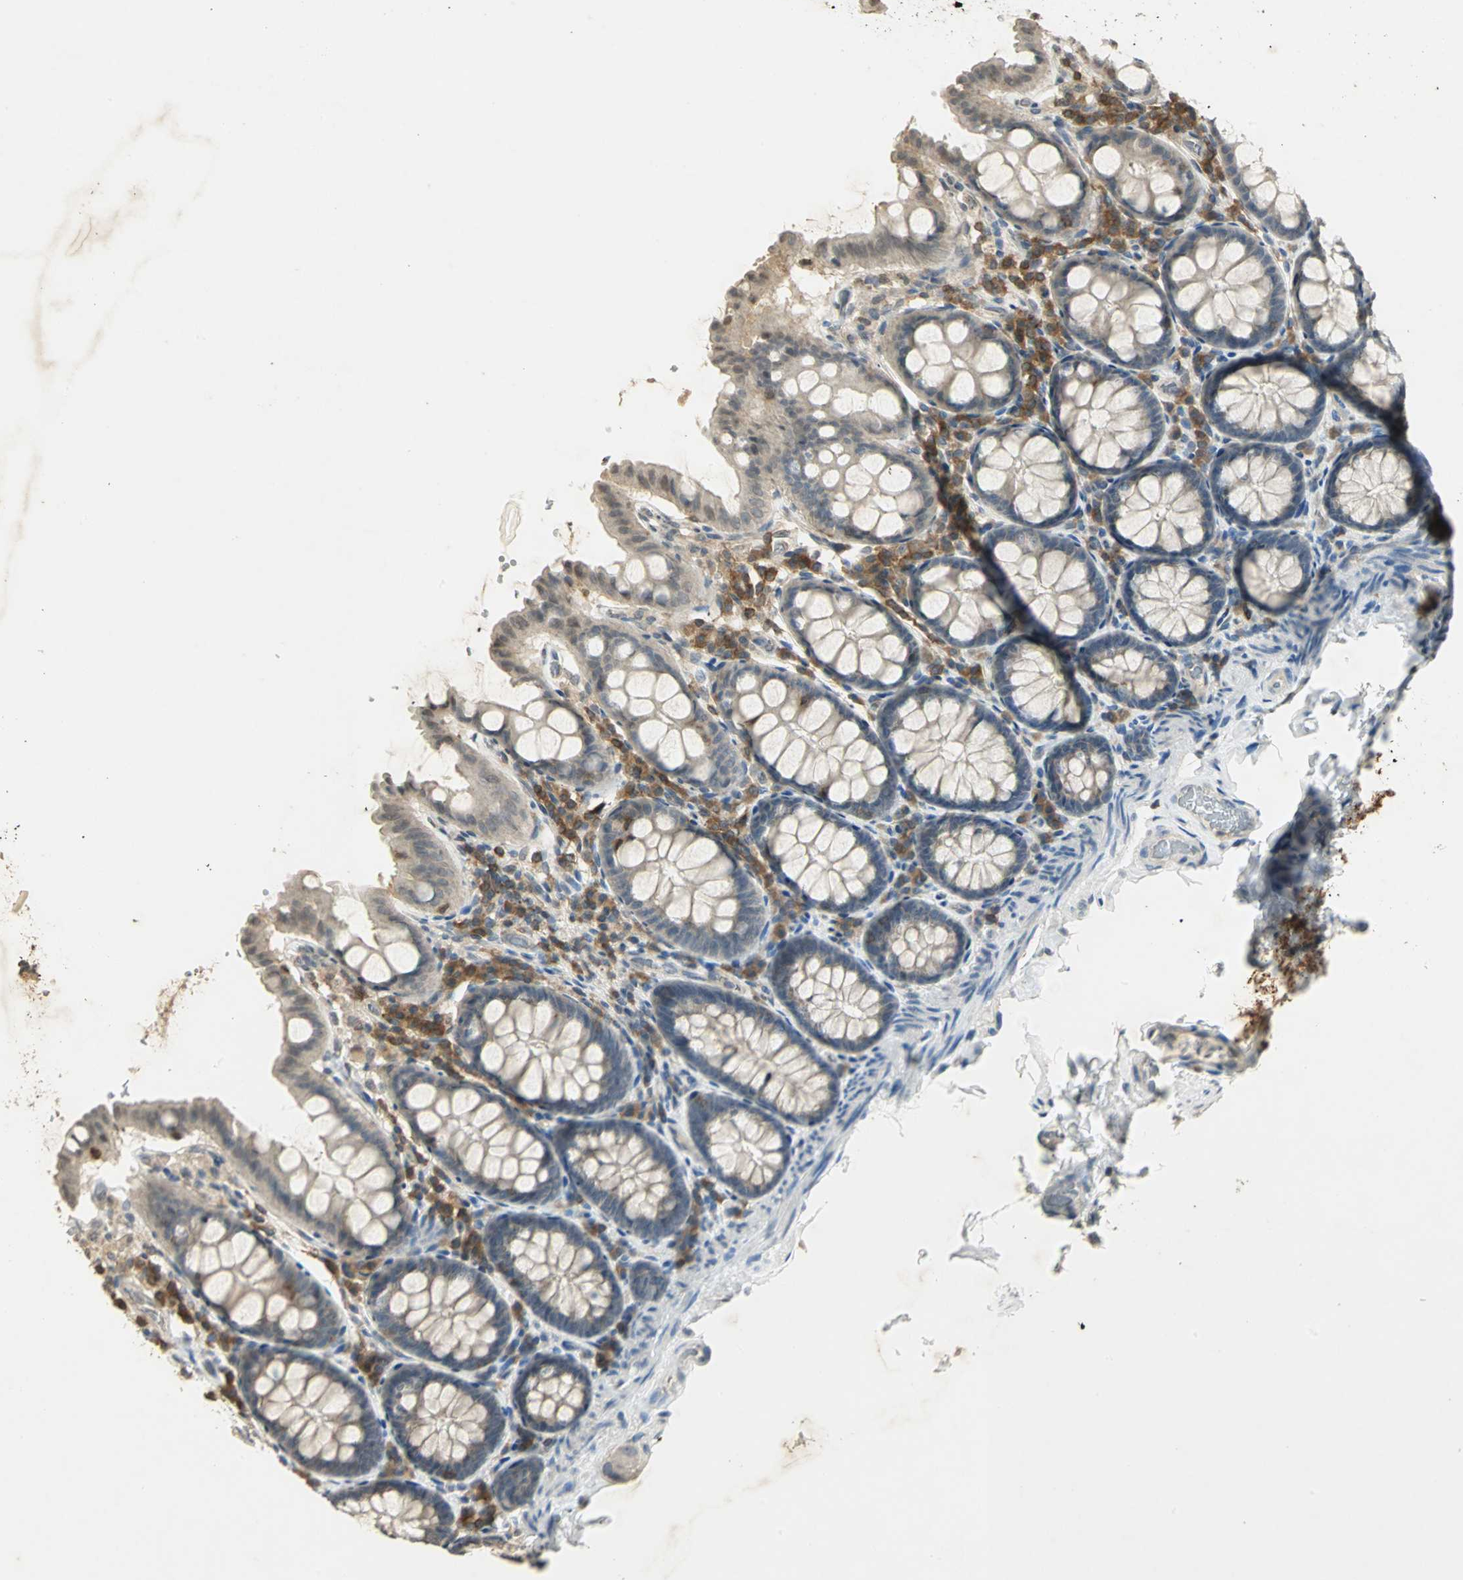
{"staining": {"intensity": "weak", "quantity": ">75%", "location": "cytoplasmic/membranous"}, "tissue": "colon", "cell_type": "Endothelial cells", "image_type": "normal", "snomed": [{"axis": "morphology", "description": "Normal tissue, NOS"}, {"axis": "topography", "description": "Colon"}], "caption": "DAB immunohistochemical staining of benign colon exhibits weak cytoplasmic/membranous protein expression in about >75% of endothelial cells. The protein of interest is shown in brown color, while the nuclei are stained blue.", "gene": "IL16", "patient": {"sex": "female", "age": 61}}